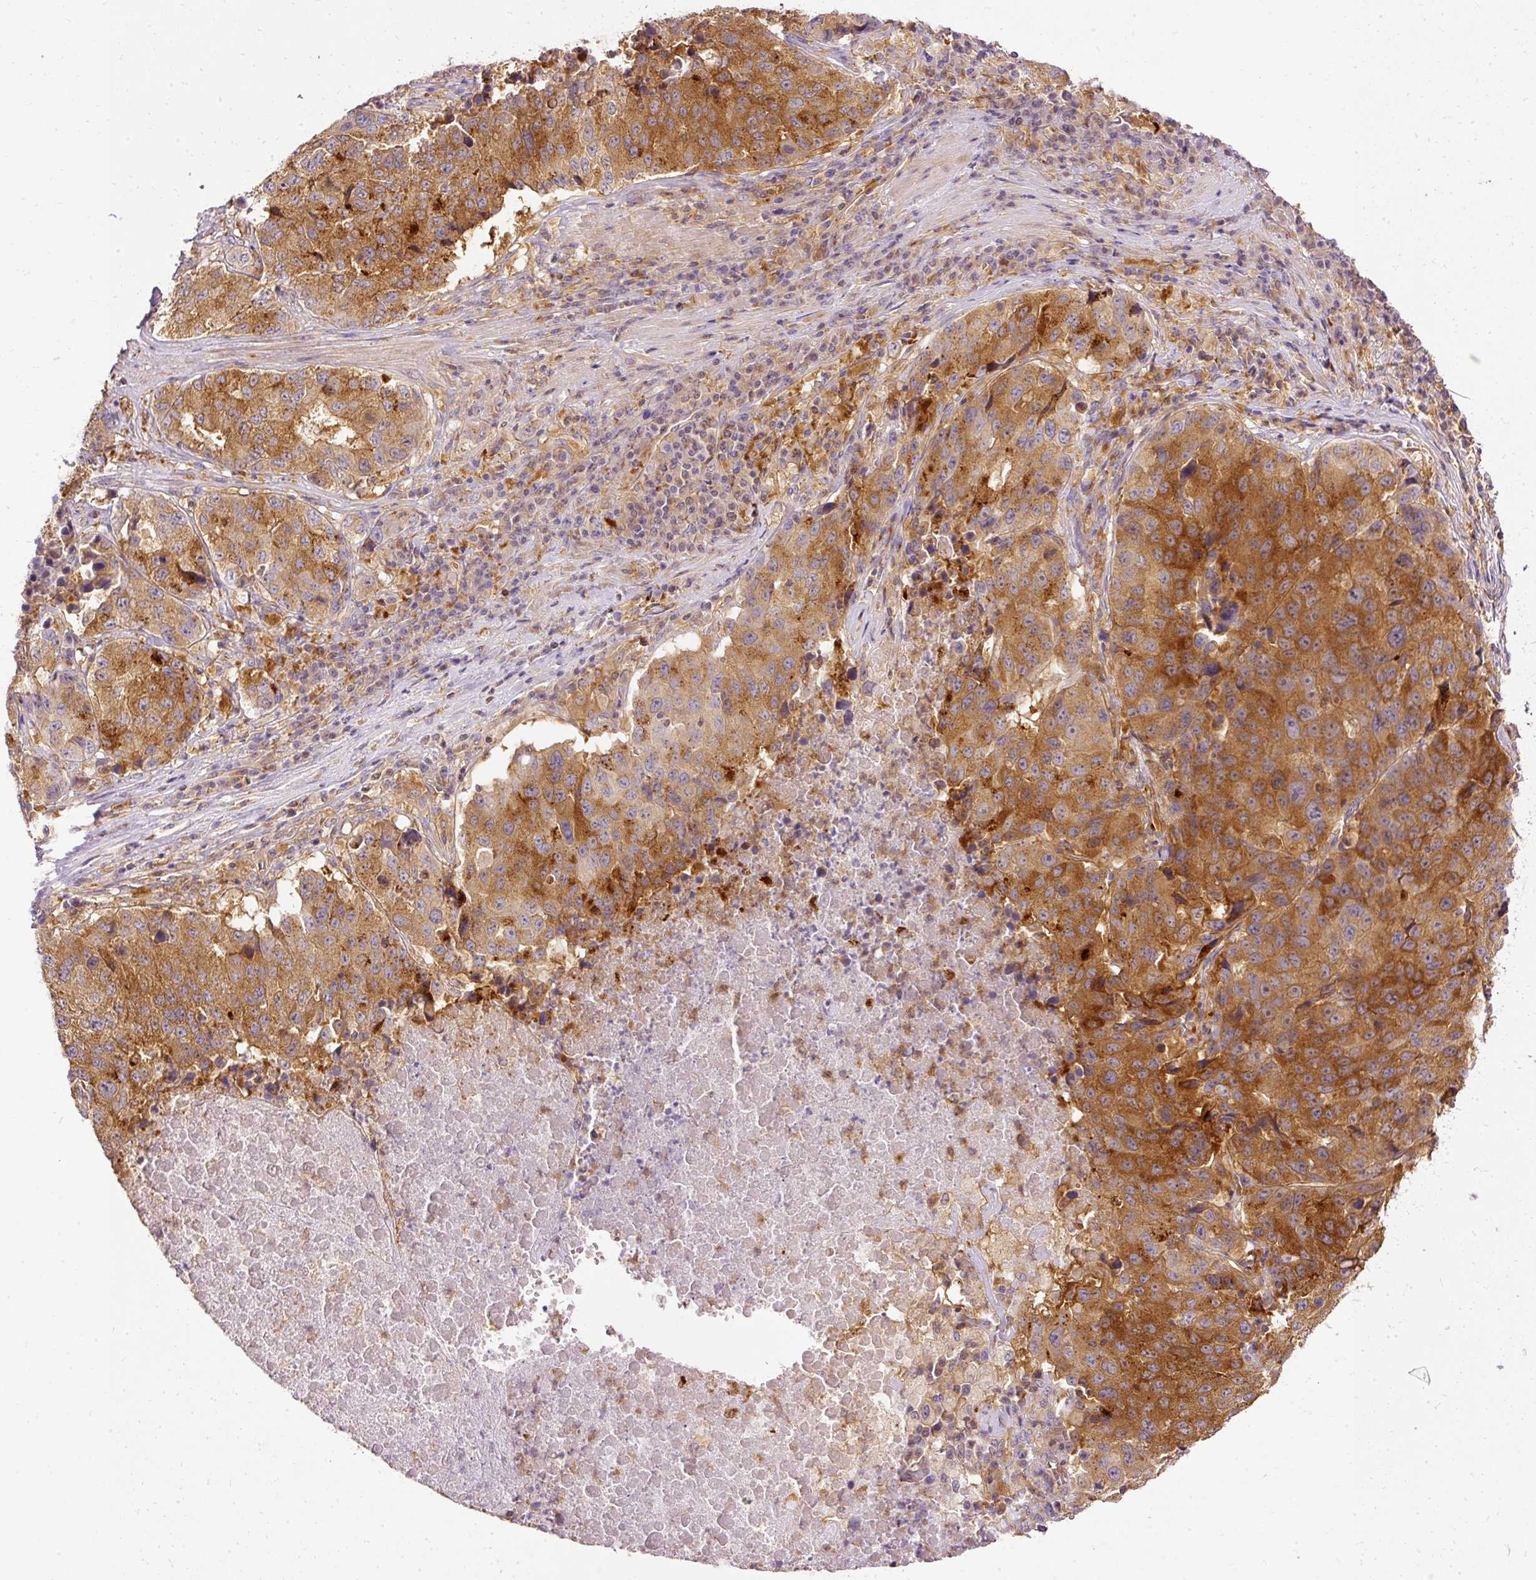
{"staining": {"intensity": "strong", "quantity": ">75%", "location": "cytoplasmic/membranous"}, "tissue": "stomach cancer", "cell_type": "Tumor cells", "image_type": "cancer", "snomed": [{"axis": "morphology", "description": "Adenocarcinoma, NOS"}, {"axis": "topography", "description": "Stomach"}], "caption": "This is an image of IHC staining of adenocarcinoma (stomach), which shows strong positivity in the cytoplasmic/membranous of tumor cells.", "gene": "ARMH3", "patient": {"sex": "male", "age": 71}}